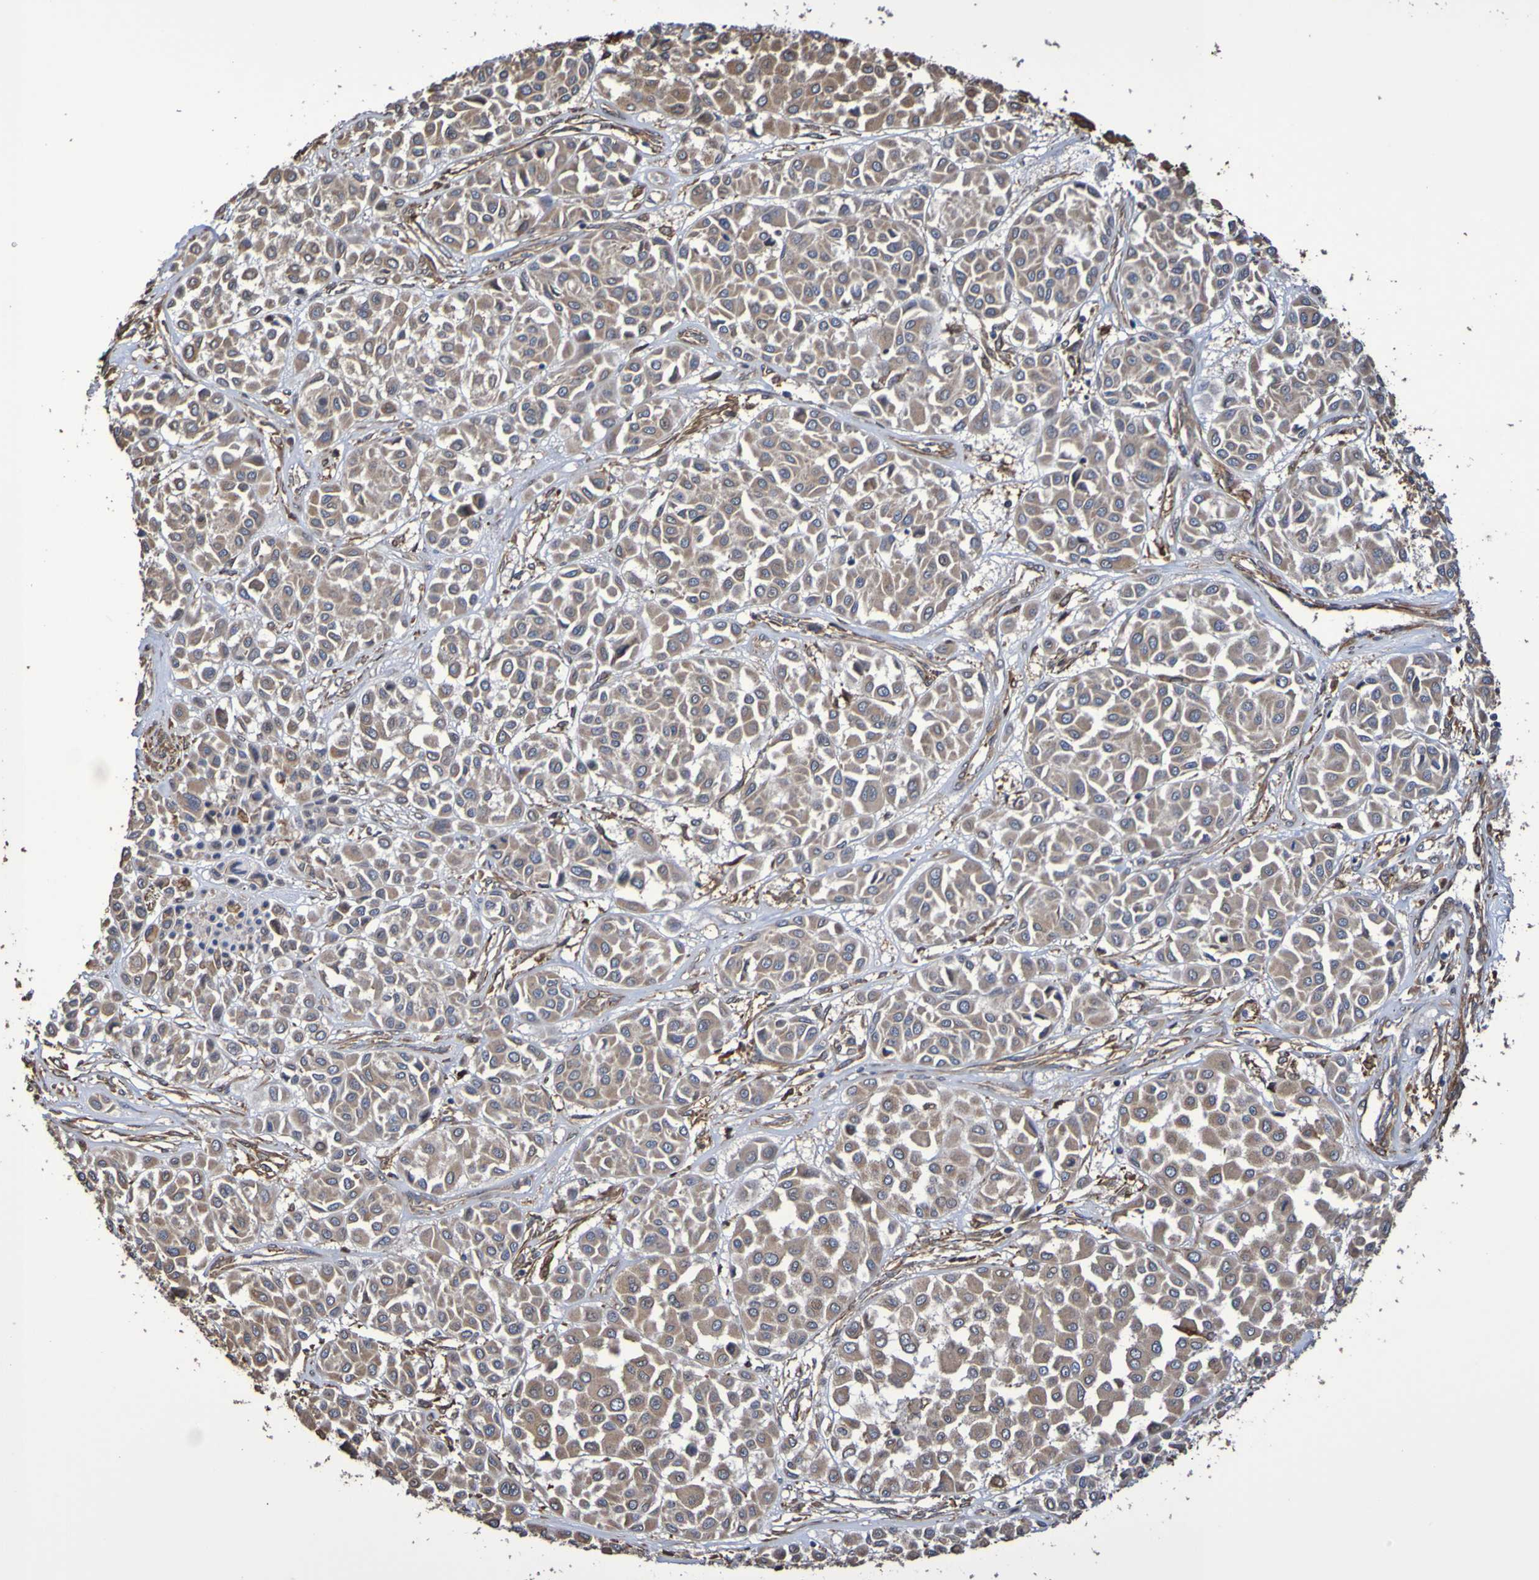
{"staining": {"intensity": "weak", "quantity": ">75%", "location": "cytoplasmic/membranous"}, "tissue": "melanoma", "cell_type": "Tumor cells", "image_type": "cancer", "snomed": [{"axis": "morphology", "description": "Malignant melanoma, Metastatic site"}, {"axis": "topography", "description": "Soft tissue"}], "caption": "A brown stain highlights weak cytoplasmic/membranous staining of a protein in melanoma tumor cells.", "gene": "RAB11A", "patient": {"sex": "male", "age": 41}}